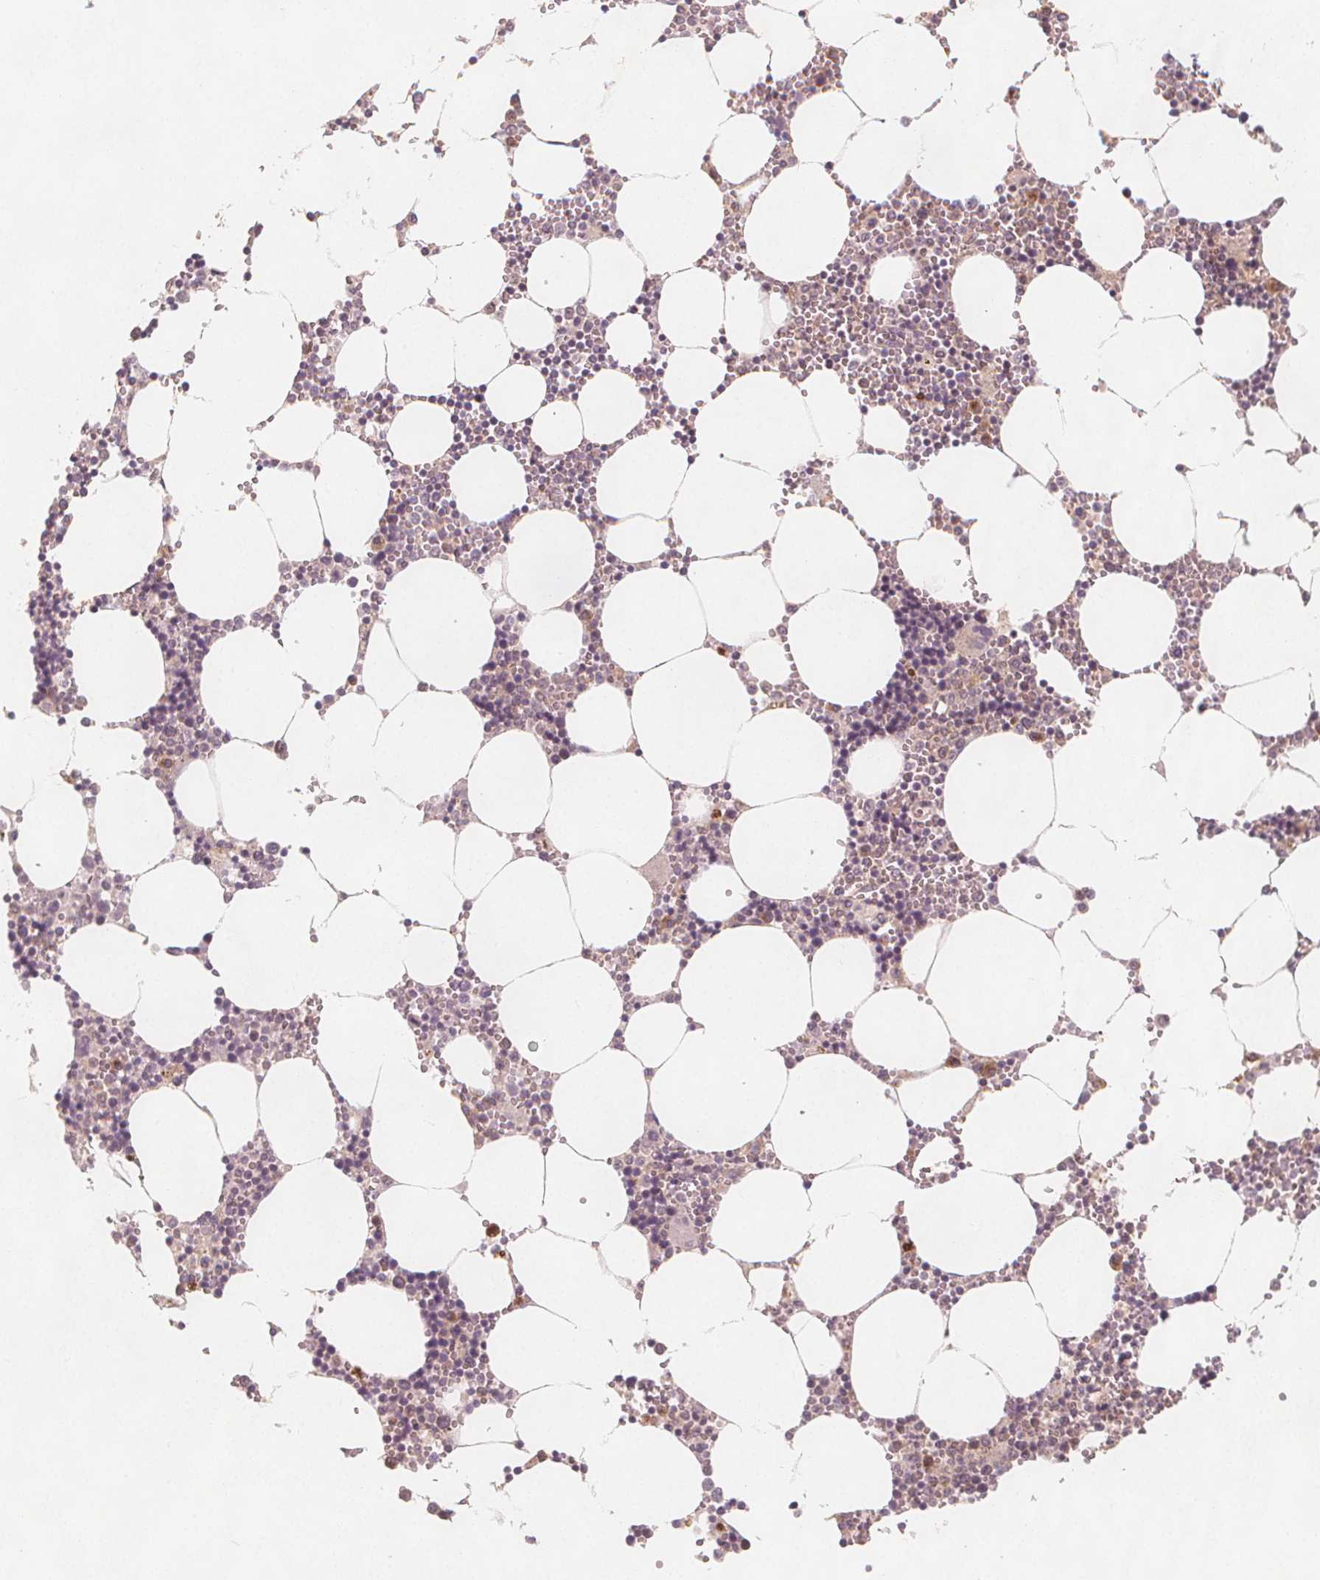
{"staining": {"intensity": "negative", "quantity": "none", "location": "none"}, "tissue": "bone marrow", "cell_type": "Hematopoietic cells", "image_type": "normal", "snomed": [{"axis": "morphology", "description": "Normal tissue, NOS"}, {"axis": "topography", "description": "Bone marrow"}], "caption": "Immunohistochemistry image of normal bone marrow: human bone marrow stained with DAB shows no significant protein positivity in hematopoietic cells.", "gene": "NCSTN", "patient": {"sex": "male", "age": 54}}